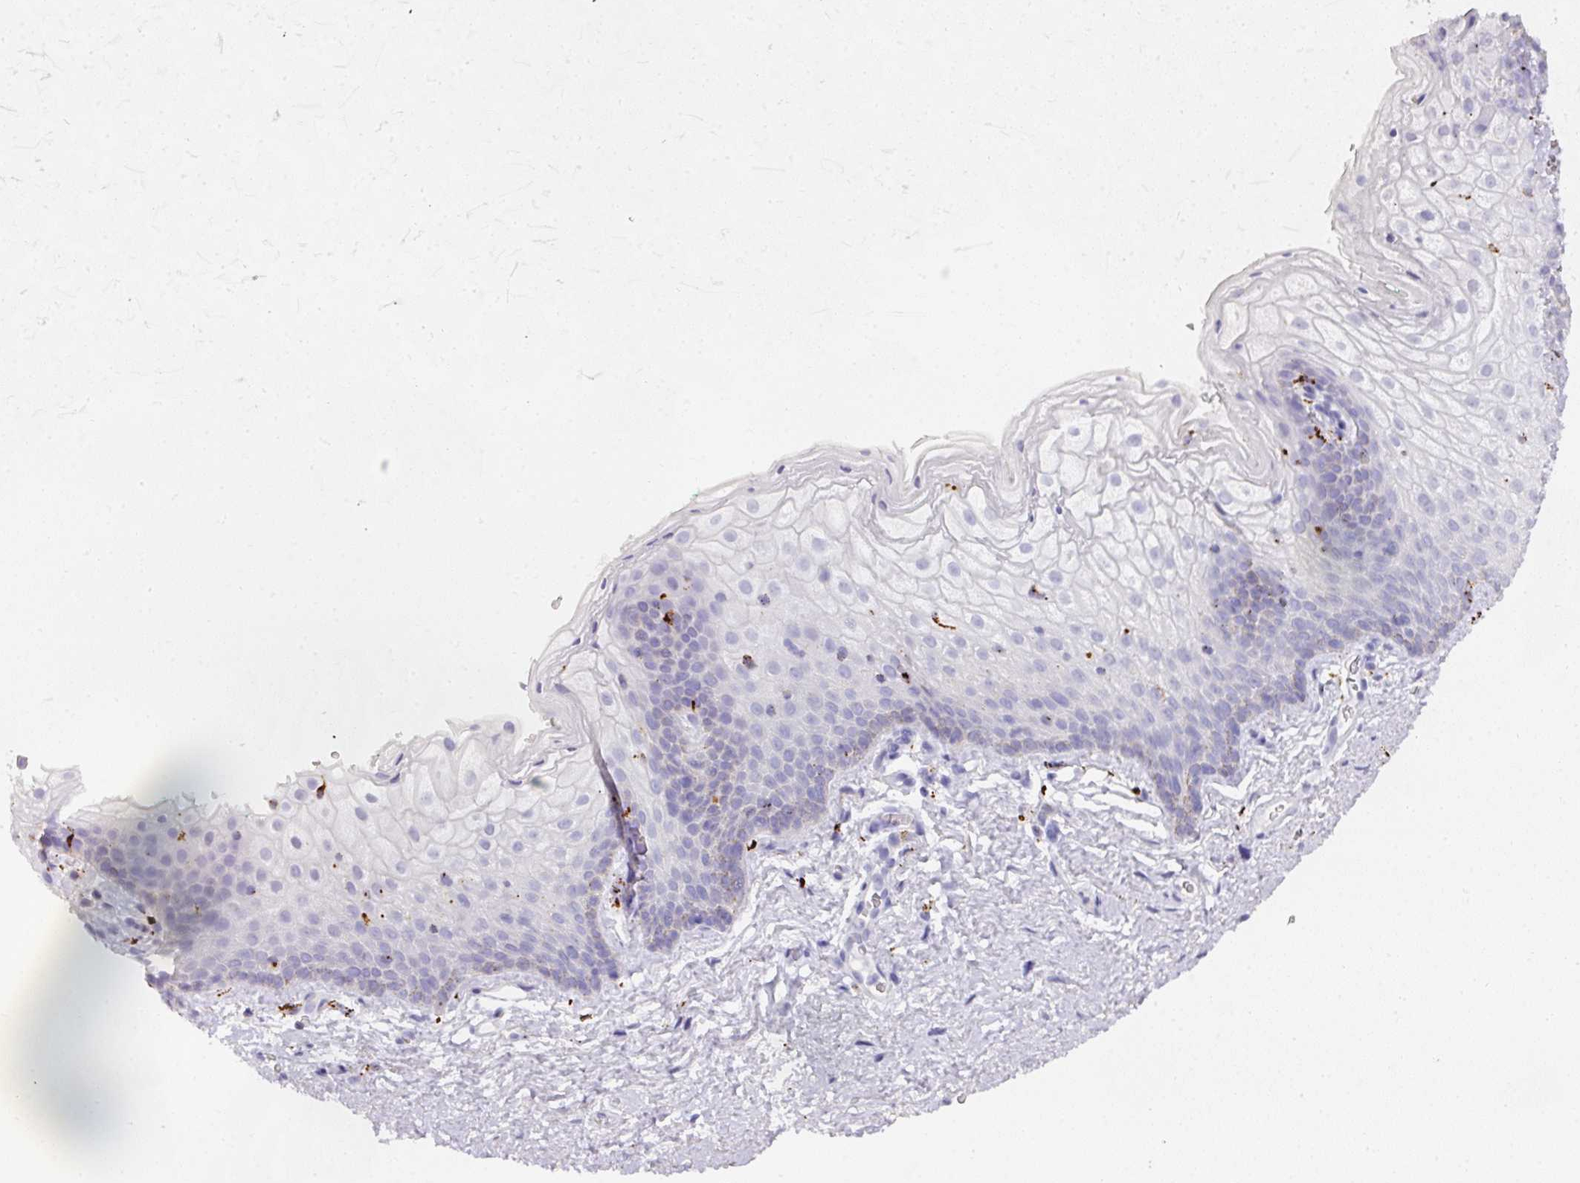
{"staining": {"intensity": "negative", "quantity": "none", "location": "none"}, "tissue": "vagina", "cell_type": "Squamous epithelial cells", "image_type": "normal", "snomed": [{"axis": "morphology", "description": "Normal tissue, NOS"}, {"axis": "topography", "description": "Vulva"}, {"axis": "topography", "description": "Vagina"}, {"axis": "topography", "description": "Peripheral nerve tissue"}], "caption": "The micrograph shows no staining of squamous epithelial cells in unremarkable vagina. The staining is performed using DAB (3,3'-diaminobenzidine) brown chromogen with nuclei counter-stained in using hematoxylin.", "gene": "MMACHC", "patient": {"sex": "female", "age": 66}}